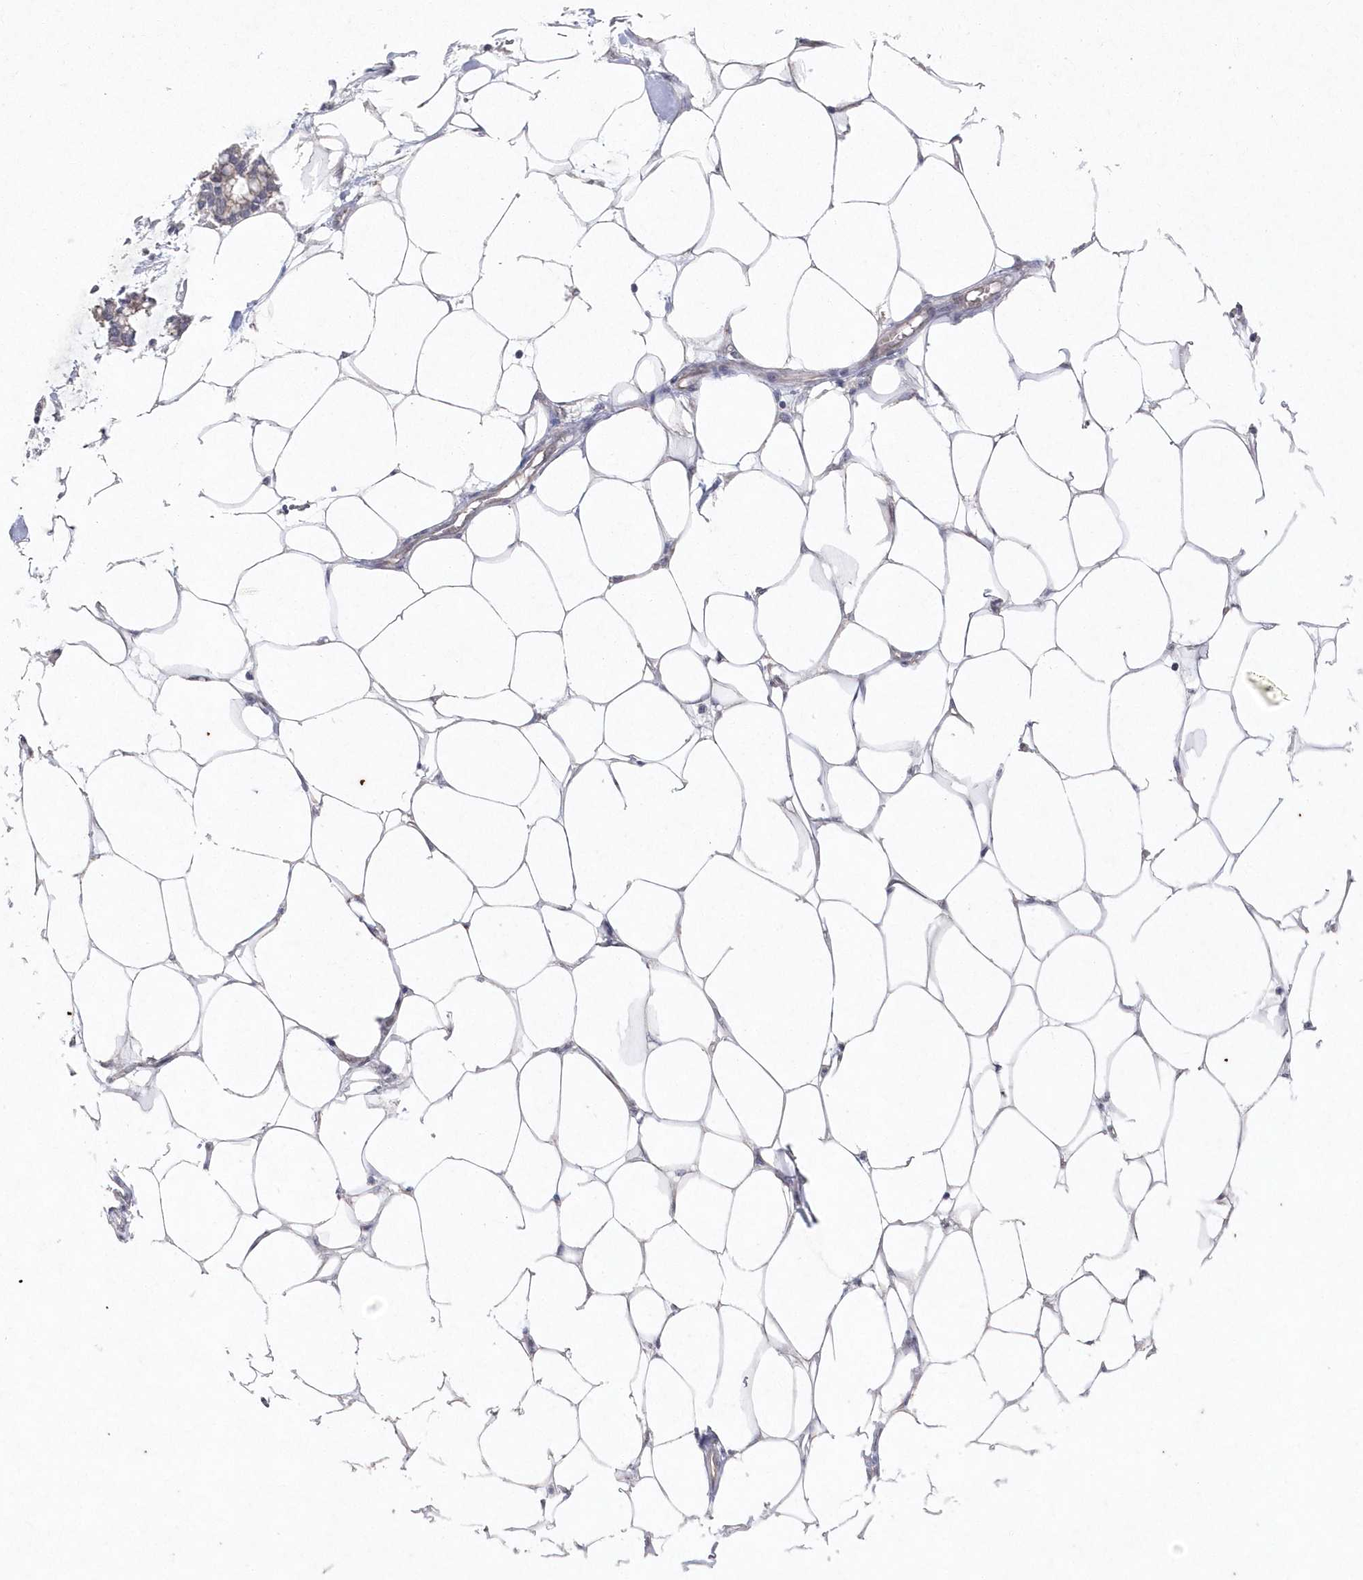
{"staining": {"intensity": "weak", "quantity": "25%-75%", "location": "cytoplasmic/membranous"}, "tissue": "adipose tissue", "cell_type": "Adipocytes", "image_type": "normal", "snomed": [{"axis": "morphology", "description": "Normal tissue, NOS"}, {"axis": "morphology", "description": "Adenocarcinoma, NOS"}, {"axis": "topography", "description": "Colon"}, {"axis": "topography", "description": "Peripheral nerve tissue"}], "caption": "Brown immunohistochemical staining in unremarkable human adipose tissue demonstrates weak cytoplasmic/membranous staining in approximately 25%-75% of adipocytes. The staining is performed using DAB (3,3'-diaminobenzidine) brown chromogen to label protein expression. The nuclei are counter-stained blue using hematoxylin.", "gene": "VSIG2", "patient": {"sex": "male", "age": 14}}